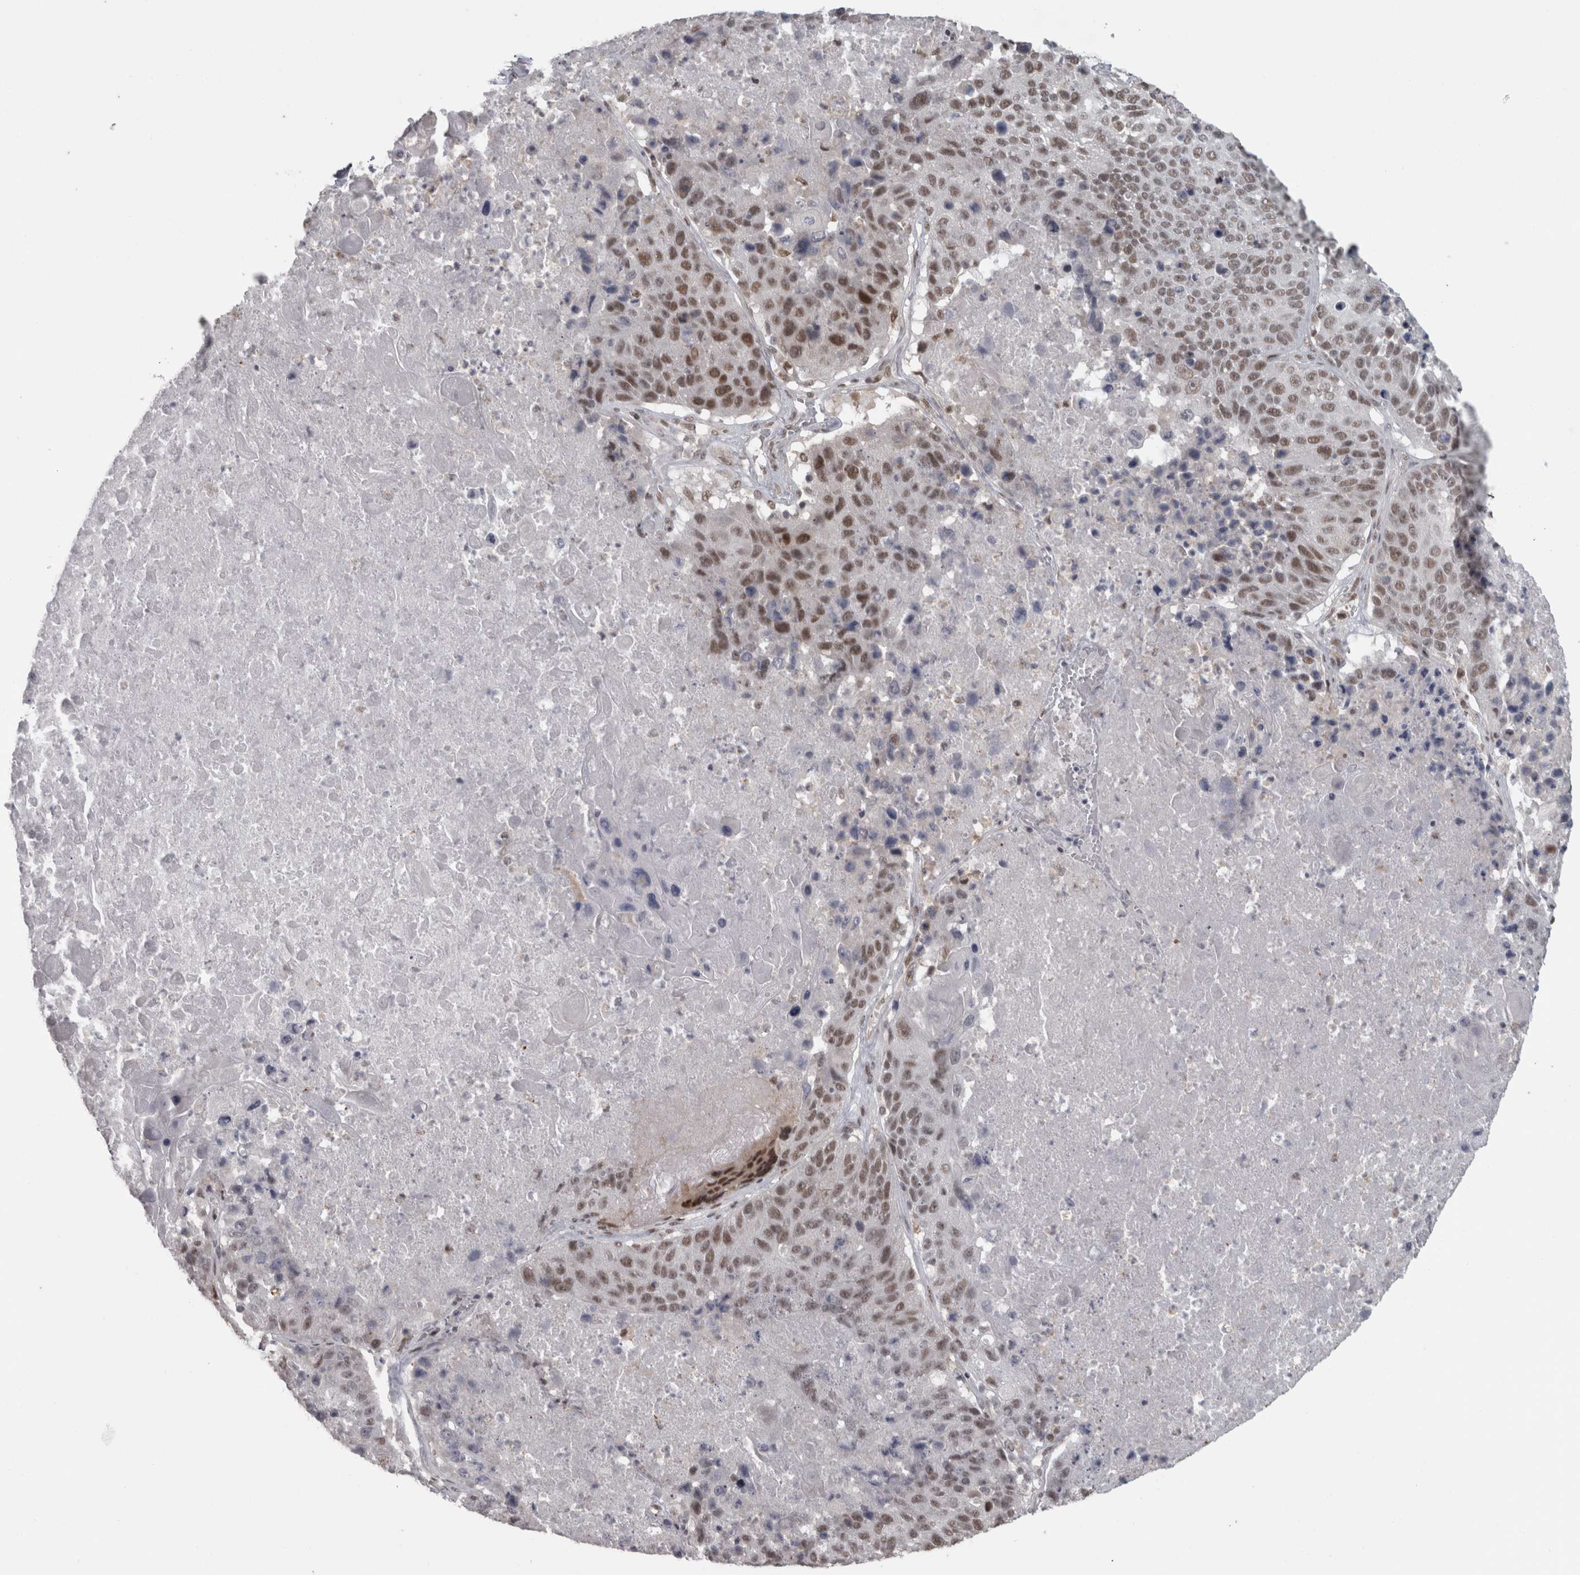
{"staining": {"intensity": "moderate", "quantity": ">75%", "location": "nuclear"}, "tissue": "lung cancer", "cell_type": "Tumor cells", "image_type": "cancer", "snomed": [{"axis": "morphology", "description": "Squamous cell carcinoma, NOS"}, {"axis": "topography", "description": "Lung"}], "caption": "Lung squamous cell carcinoma was stained to show a protein in brown. There is medium levels of moderate nuclear expression in approximately >75% of tumor cells. (DAB (3,3'-diaminobenzidine) IHC with brightfield microscopy, high magnification).", "gene": "MICU3", "patient": {"sex": "male", "age": 61}}